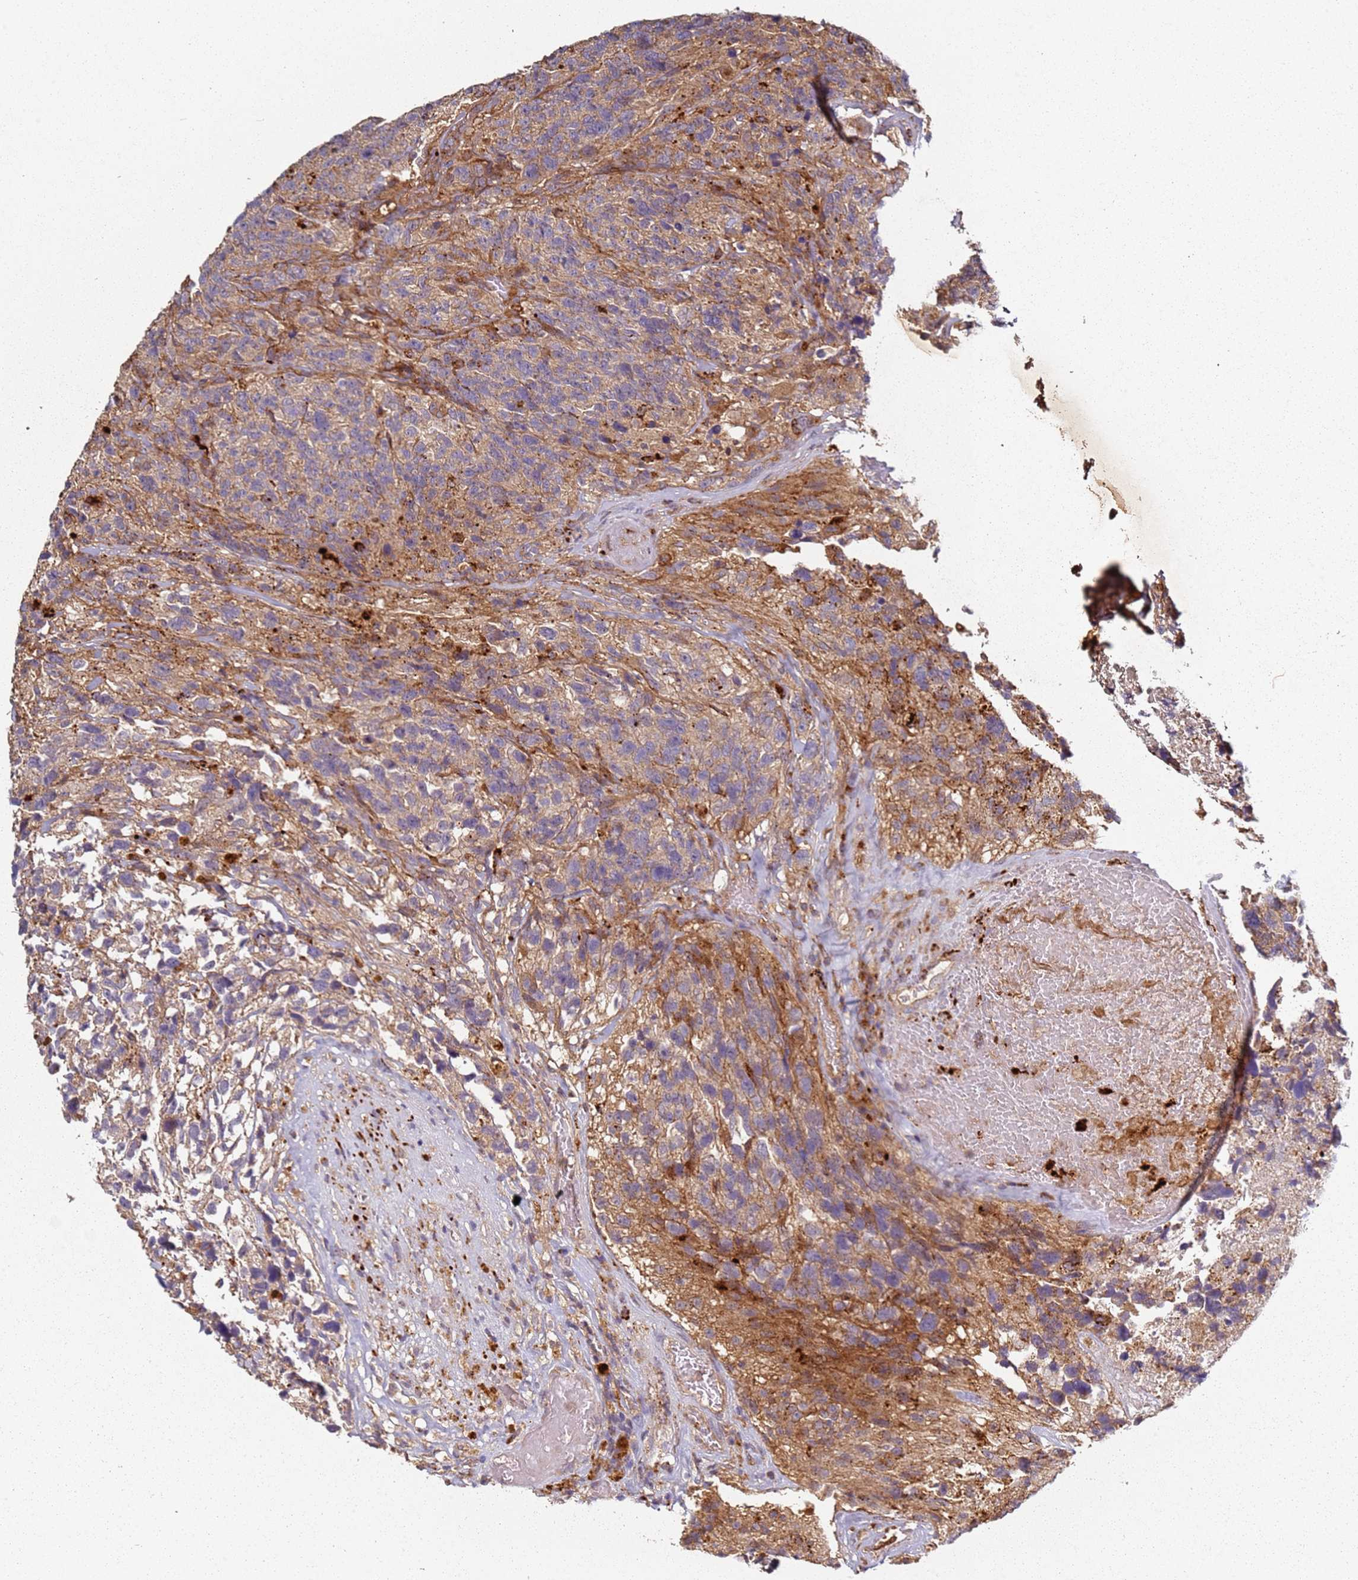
{"staining": {"intensity": "moderate", "quantity": "<25%", "location": "cytoplasmic/membranous"}, "tissue": "glioma", "cell_type": "Tumor cells", "image_type": "cancer", "snomed": [{"axis": "morphology", "description": "Glioma, malignant, High grade"}, {"axis": "topography", "description": "Brain"}], "caption": "Approximately <25% of tumor cells in human glioma reveal moderate cytoplasmic/membranous protein expression as visualized by brown immunohistochemical staining.", "gene": "SCGB2B2", "patient": {"sex": "male", "age": 69}}